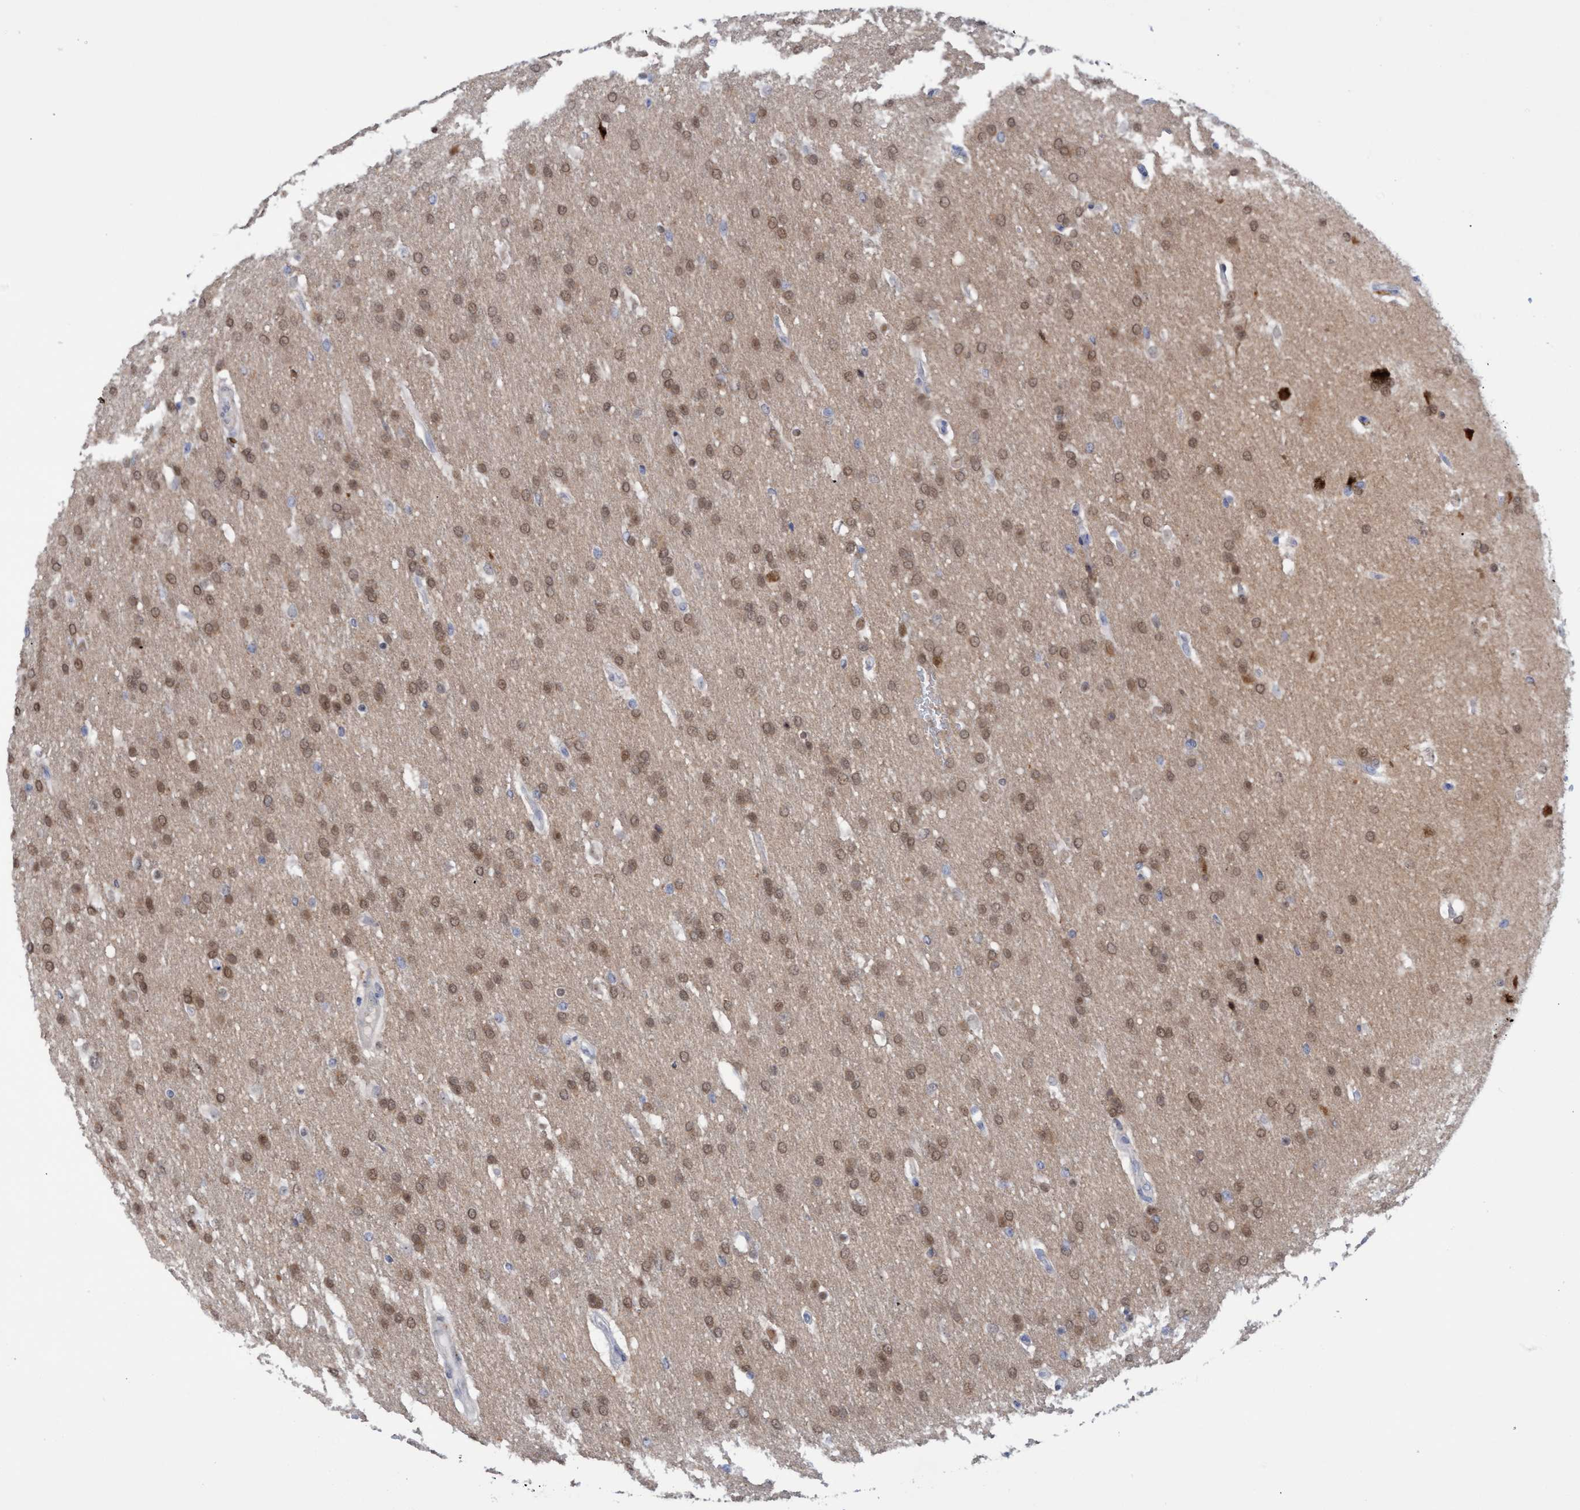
{"staining": {"intensity": "weak", "quantity": ">75%", "location": "nuclear"}, "tissue": "glioma", "cell_type": "Tumor cells", "image_type": "cancer", "snomed": [{"axis": "morphology", "description": "Glioma, malignant, Low grade"}, {"axis": "topography", "description": "Brain"}], "caption": "This photomicrograph reveals malignant glioma (low-grade) stained with IHC to label a protein in brown. The nuclear of tumor cells show weak positivity for the protein. Nuclei are counter-stained blue.", "gene": "PINX1", "patient": {"sex": "female", "age": 37}}